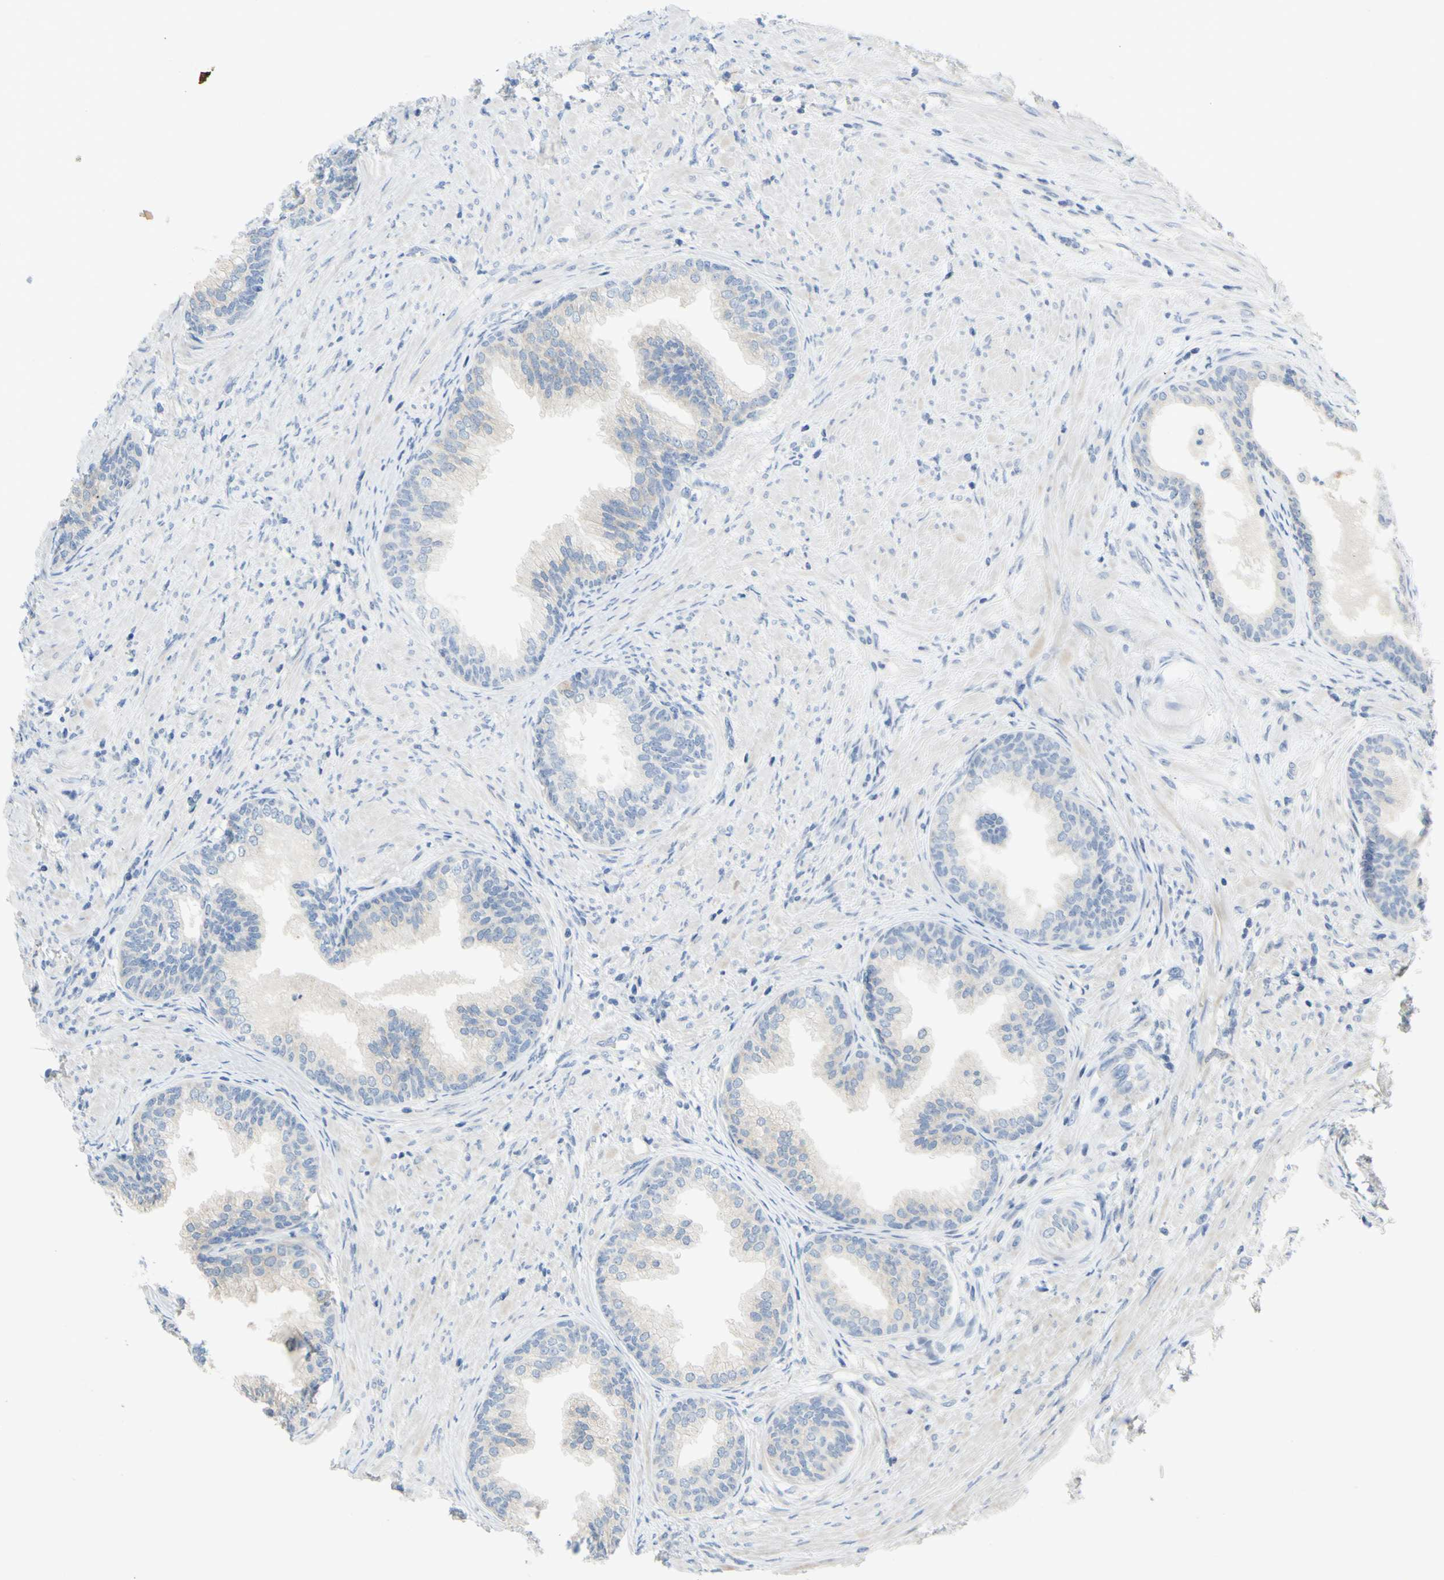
{"staining": {"intensity": "weak", "quantity": "25%-75%", "location": "cytoplasmic/membranous"}, "tissue": "prostate", "cell_type": "Glandular cells", "image_type": "normal", "snomed": [{"axis": "morphology", "description": "Normal tissue, NOS"}, {"axis": "topography", "description": "Prostate"}], "caption": "A brown stain highlights weak cytoplasmic/membranous positivity of a protein in glandular cells of benign human prostate.", "gene": "CCNB2", "patient": {"sex": "male", "age": 76}}